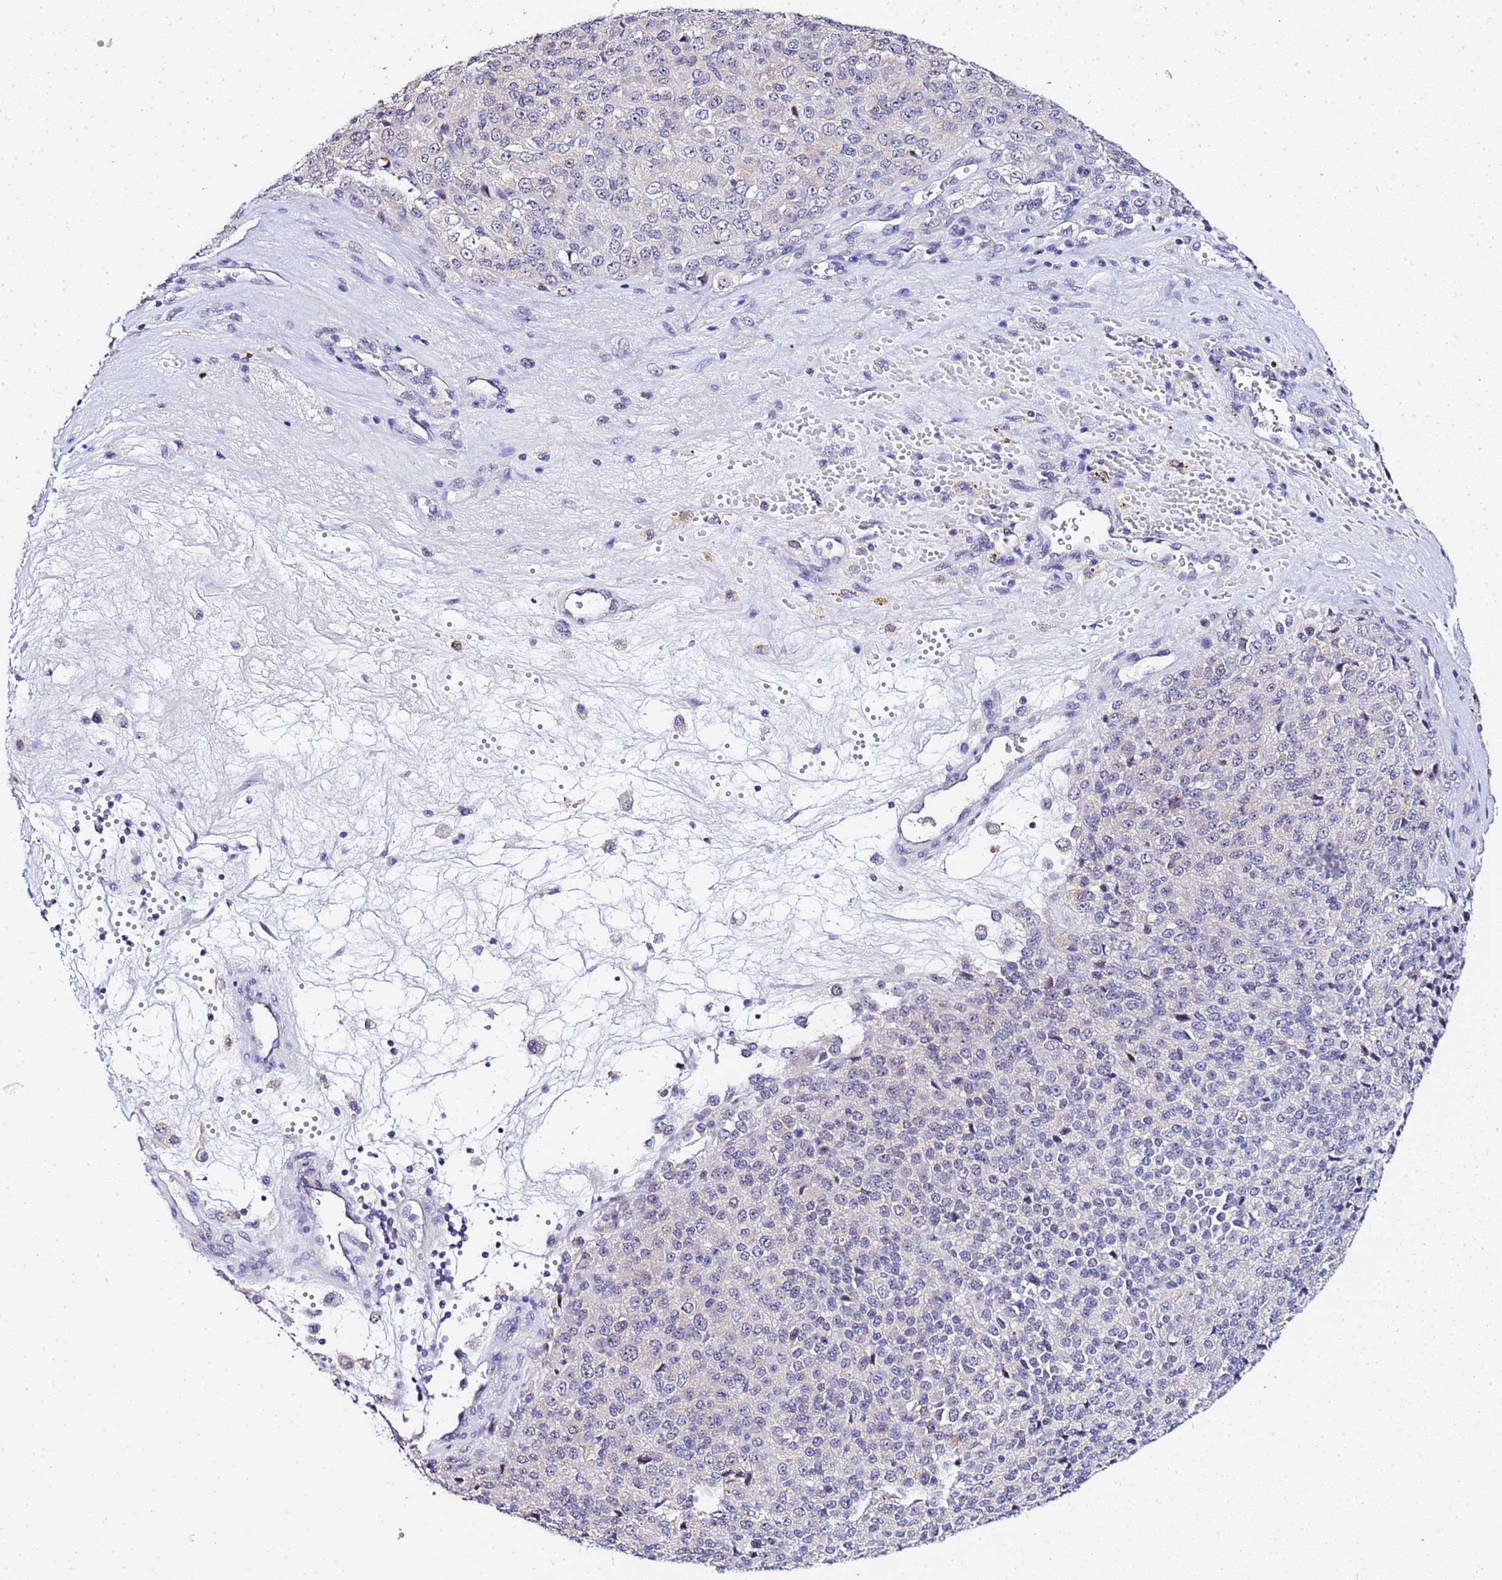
{"staining": {"intensity": "negative", "quantity": "none", "location": "none"}, "tissue": "melanoma", "cell_type": "Tumor cells", "image_type": "cancer", "snomed": [{"axis": "morphology", "description": "Malignant melanoma, Metastatic site"}, {"axis": "topography", "description": "Brain"}], "caption": "Human malignant melanoma (metastatic site) stained for a protein using IHC demonstrates no staining in tumor cells.", "gene": "ACTL6B", "patient": {"sex": "female", "age": 56}}